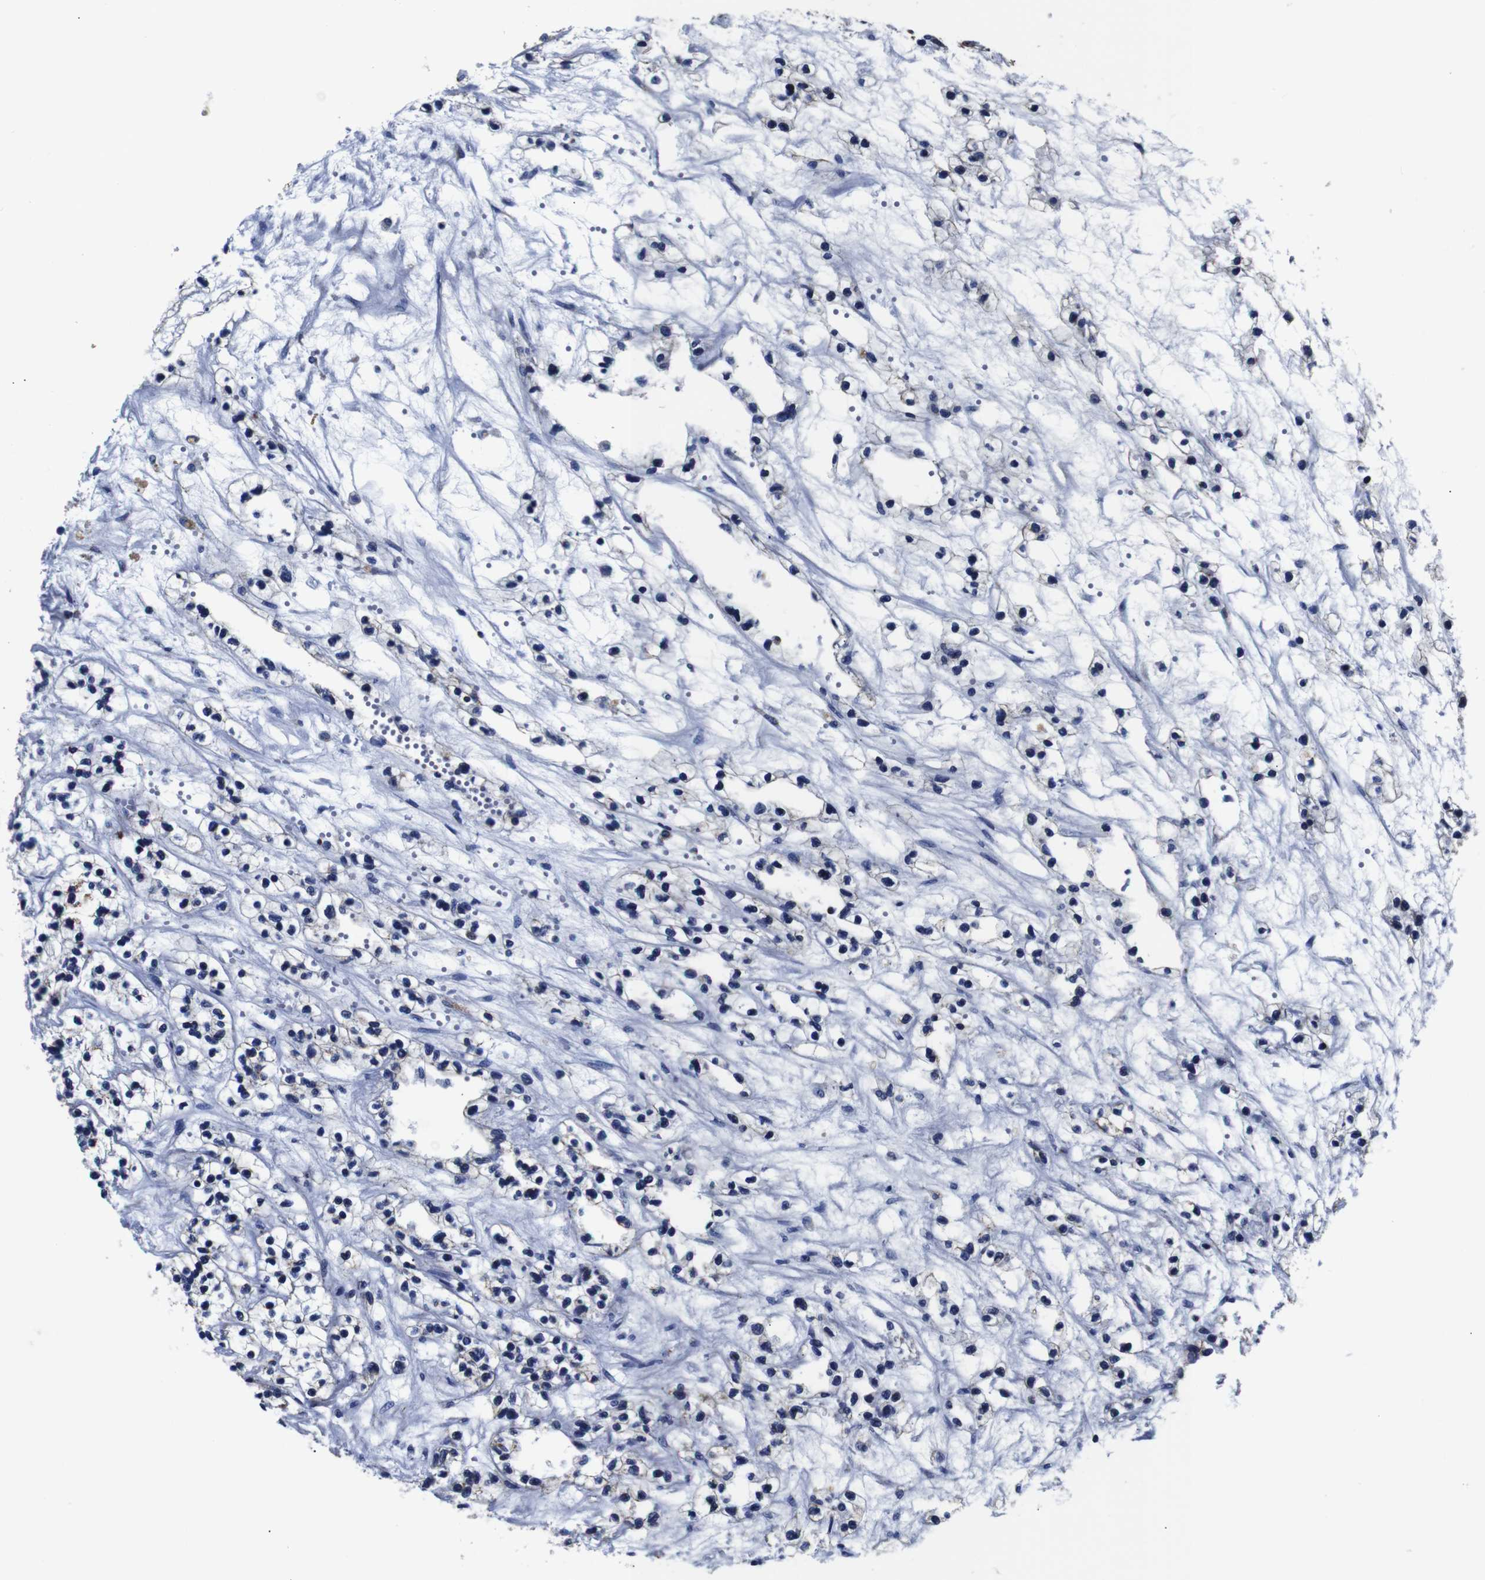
{"staining": {"intensity": "negative", "quantity": "none", "location": "none"}, "tissue": "renal cancer", "cell_type": "Tumor cells", "image_type": "cancer", "snomed": [{"axis": "morphology", "description": "Adenocarcinoma, NOS"}, {"axis": "topography", "description": "Kidney"}], "caption": "Immunohistochemistry (IHC) of human renal cancer (adenocarcinoma) shows no expression in tumor cells.", "gene": "FKBP9", "patient": {"sex": "female", "age": 57}}